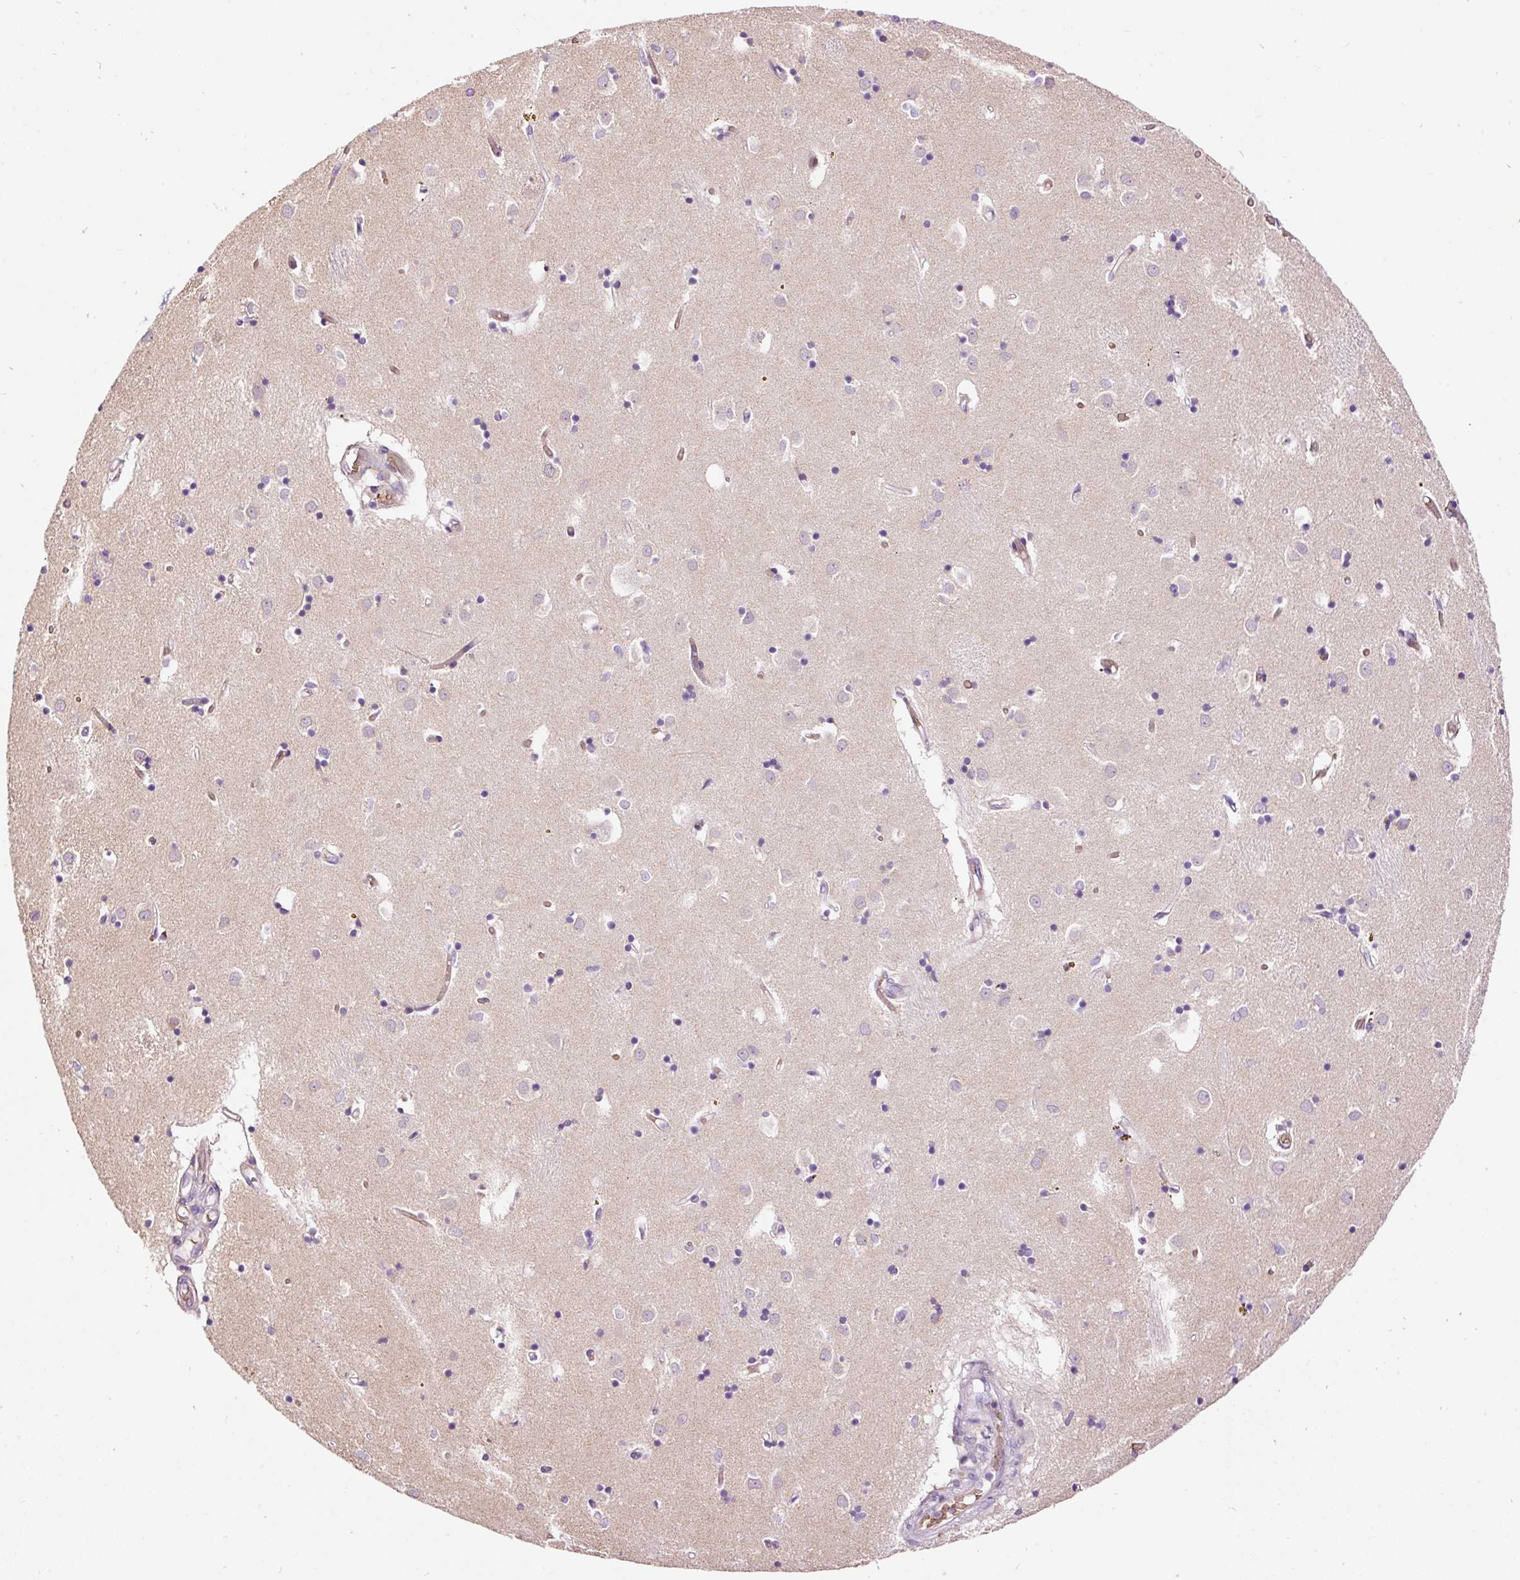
{"staining": {"intensity": "weak", "quantity": "<25%", "location": "cytoplasmic/membranous"}, "tissue": "caudate", "cell_type": "Glial cells", "image_type": "normal", "snomed": [{"axis": "morphology", "description": "Normal tissue, NOS"}, {"axis": "topography", "description": "Lateral ventricle wall"}], "caption": "This is an immunohistochemistry (IHC) micrograph of normal caudate. There is no expression in glial cells.", "gene": "PRRC2A", "patient": {"sex": "male", "age": 70}}